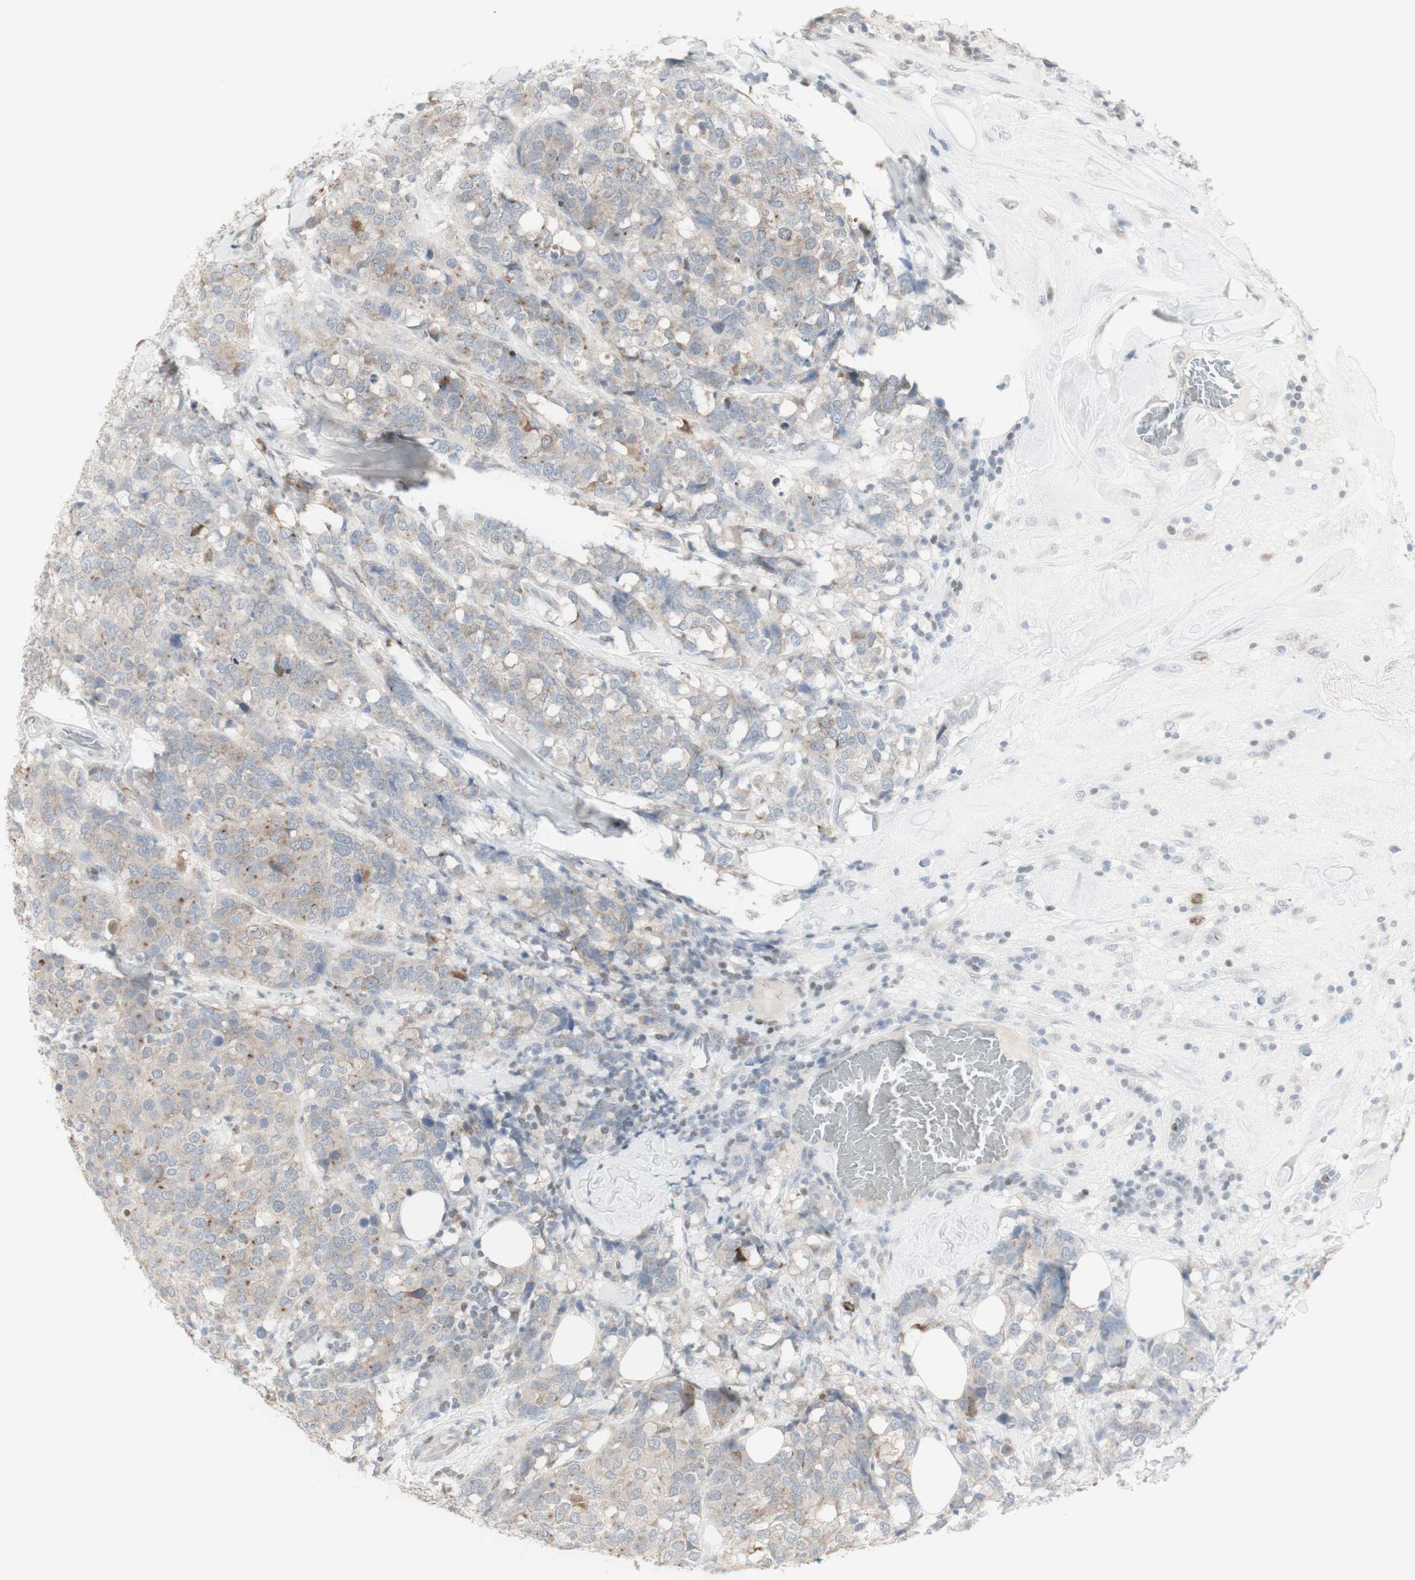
{"staining": {"intensity": "weak", "quantity": "25%-75%", "location": "cytoplasmic/membranous"}, "tissue": "breast cancer", "cell_type": "Tumor cells", "image_type": "cancer", "snomed": [{"axis": "morphology", "description": "Lobular carcinoma"}, {"axis": "topography", "description": "Breast"}], "caption": "A brown stain highlights weak cytoplasmic/membranous positivity of a protein in breast lobular carcinoma tumor cells.", "gene": "C1orf116", "patient": {"sex": "female", "age": 59}}